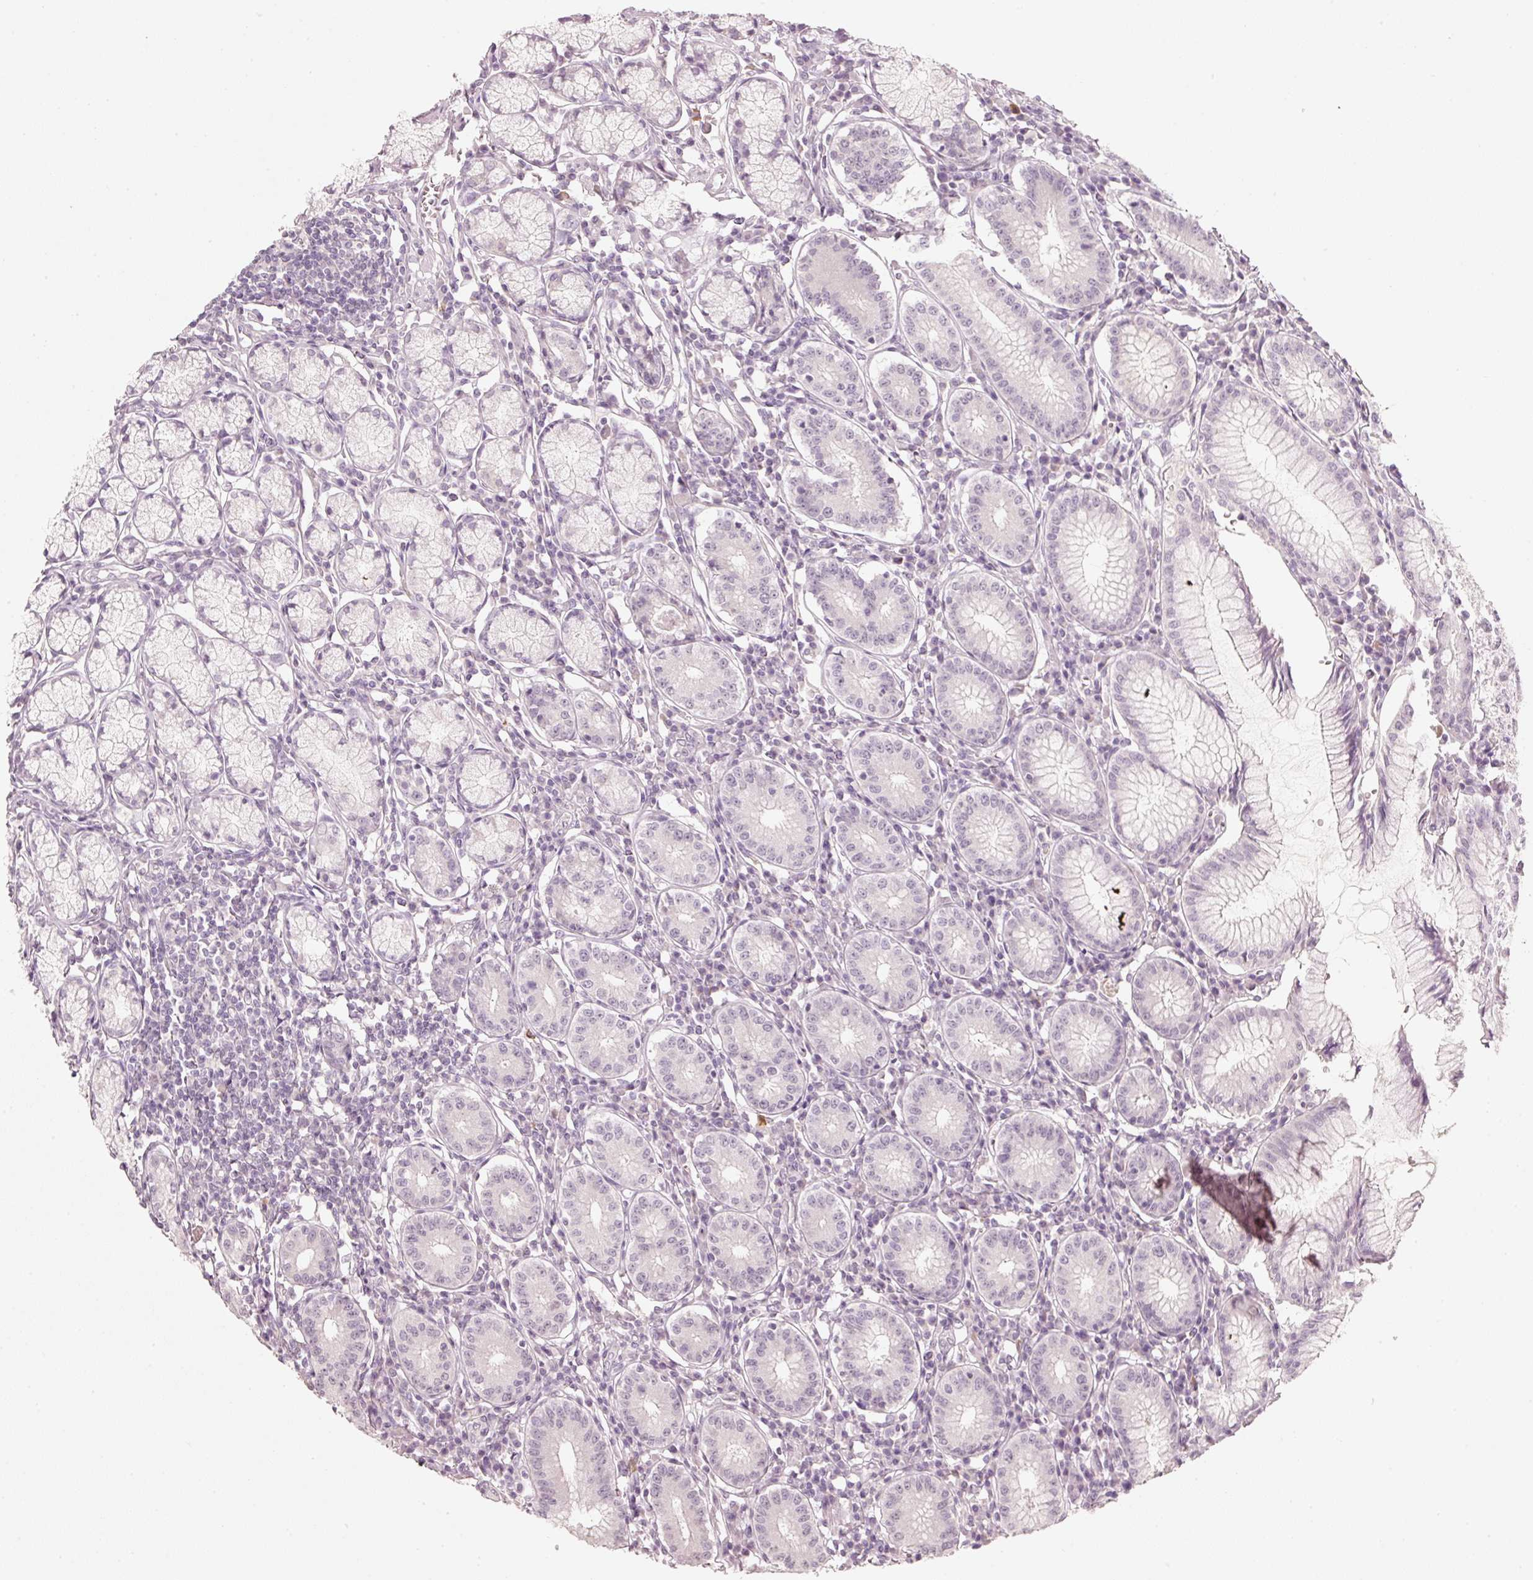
{"staining": {"intensity": "negative", "quantity": "none", "location": "none"}, "tissue": "stomach", "cell_type": "Glandular cells", "image_type": "normal", "snomed": [{"axis": "morphology", "description": "Normal tissue, NOS"}, {"axis": "topography", "description": "Stomach"}], "caption": "This is a photomicrograph of IHC staining of unremarkable stomach, which shows no staining in glandular cells. The staining was performed using DAB (3,3'-diaminobenzidine) to visualize the protein expression in brown, while the nuclei were stained in blue with hematoxylin (Magnification: 20x).", "gene": "STEAP1", "patient": {"sex": "male", "age": 55}}